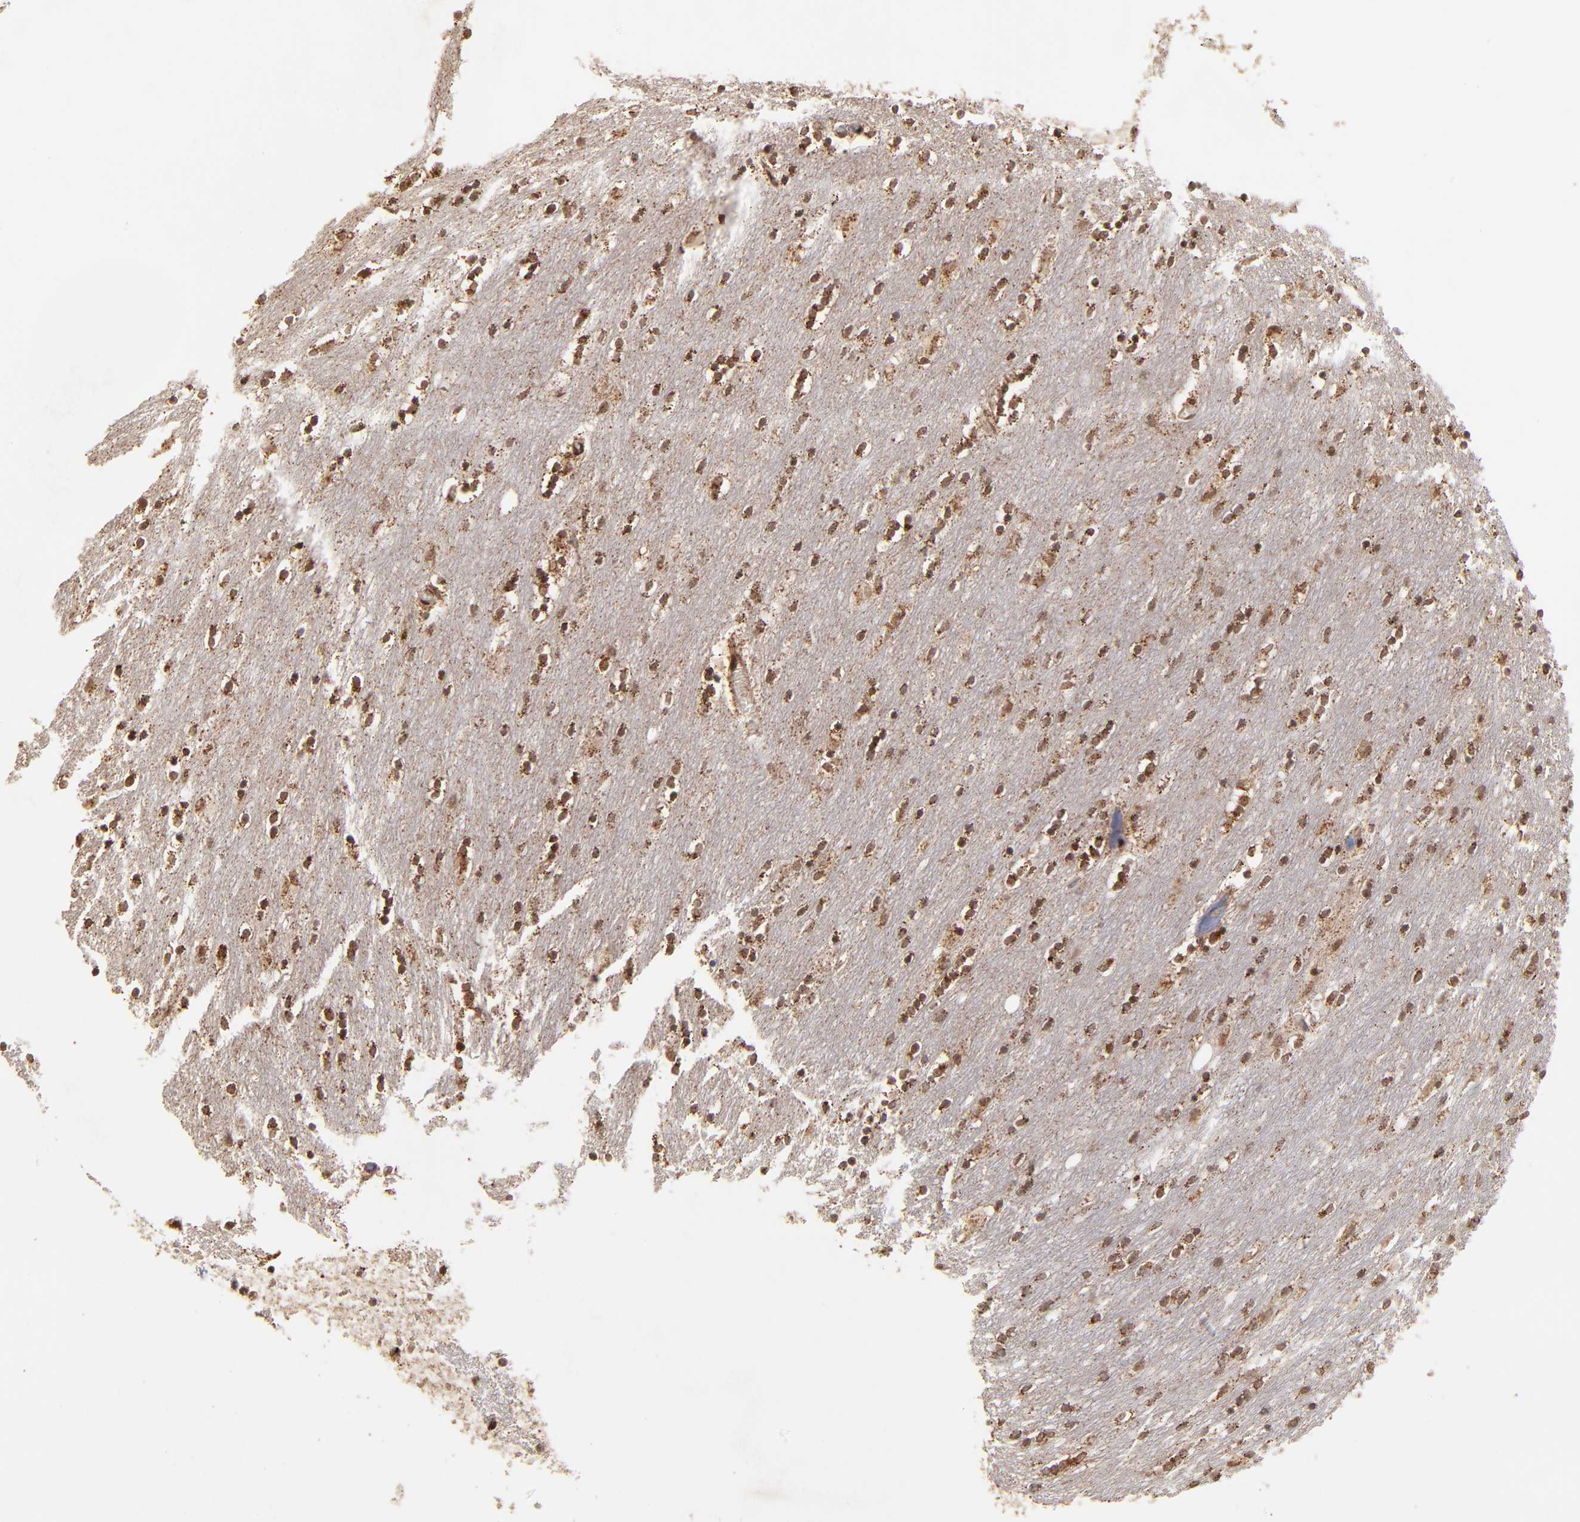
{"staining": {"intensity": "moderate", "quantity": ">75%", "location": "cytoplasmic/membranous,nuclear"}, "tissue": "caudate", "cell_type": "Glial cells", "image_type": "normal", "snomed": [{"axis": "morphology", "description": "Normal tissue, NOS"}, {"axis": "topography", "description": "Lateral ventricle wall"}], "caption": "Protein staining of benign caudate shows moderate cytoplasmic/membranous,nuclear expression in approximately >75% of glial cells.", "gene": "MED15", "patient": {"sex": "female", "age": 54}}